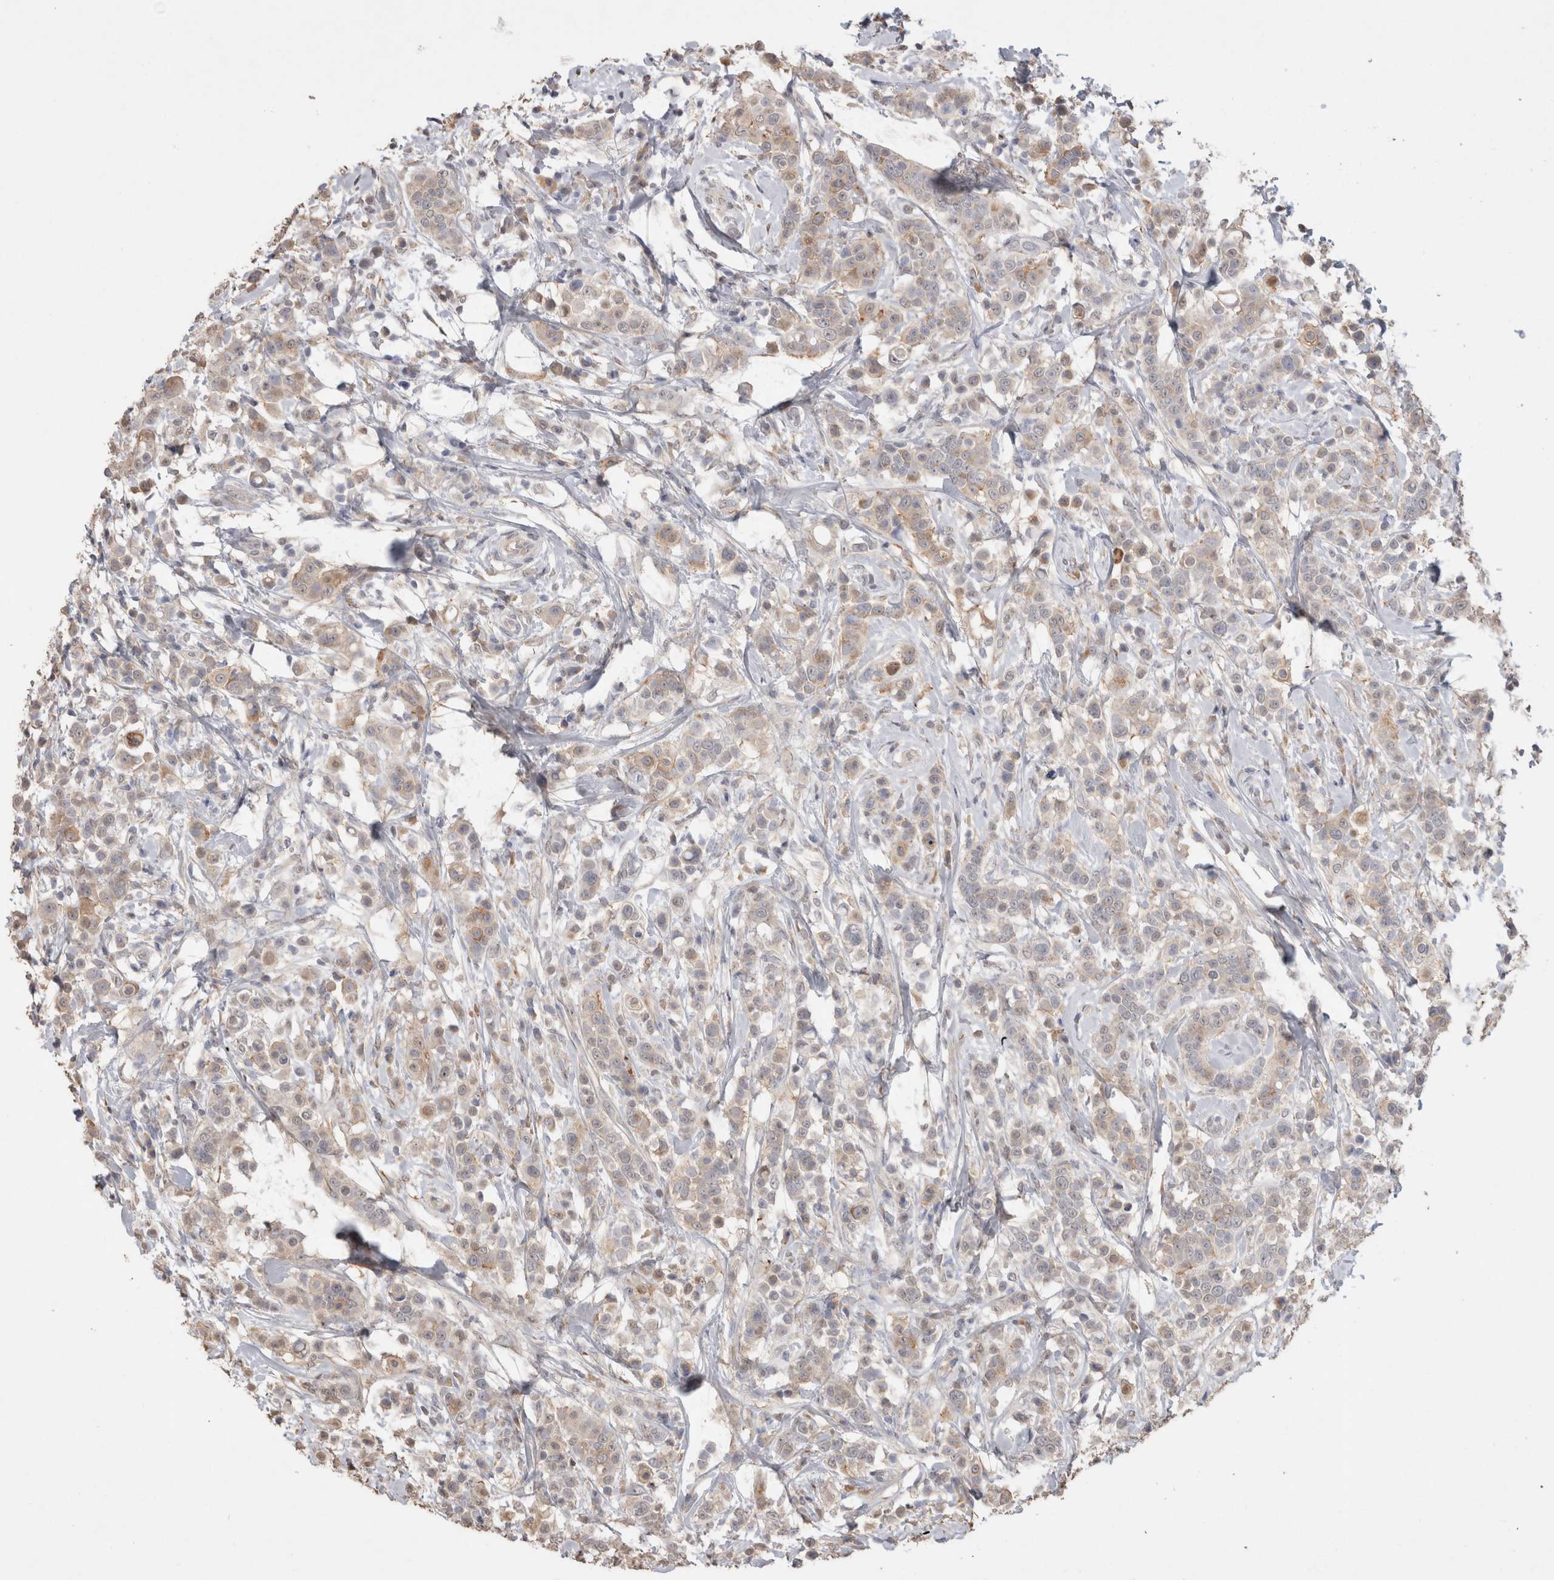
{"staining": {"intensity": "weak", "quantity": "<25%", "location": "cytoplasmic/membranous"}, "tissue": "breast cancer", "cell_type": "Tumor cells", "image_type": "cancer", "snomed": [{"axis": "morphology", "description": "Duct carcinoma"}, {"axis": "topography", "description": "Breast"}], "caption": "Tumor cells are negative for brown protein staining in infiltrating ductal carcinoma (breast). The staining was performed using DAB to visualize the protein expression in brown, while the nuclei were stained in blue with hematoxylin (Magnification: 20x).", "gene": "NAALADL2", "patient": {"sex": "female", "age": 27}}